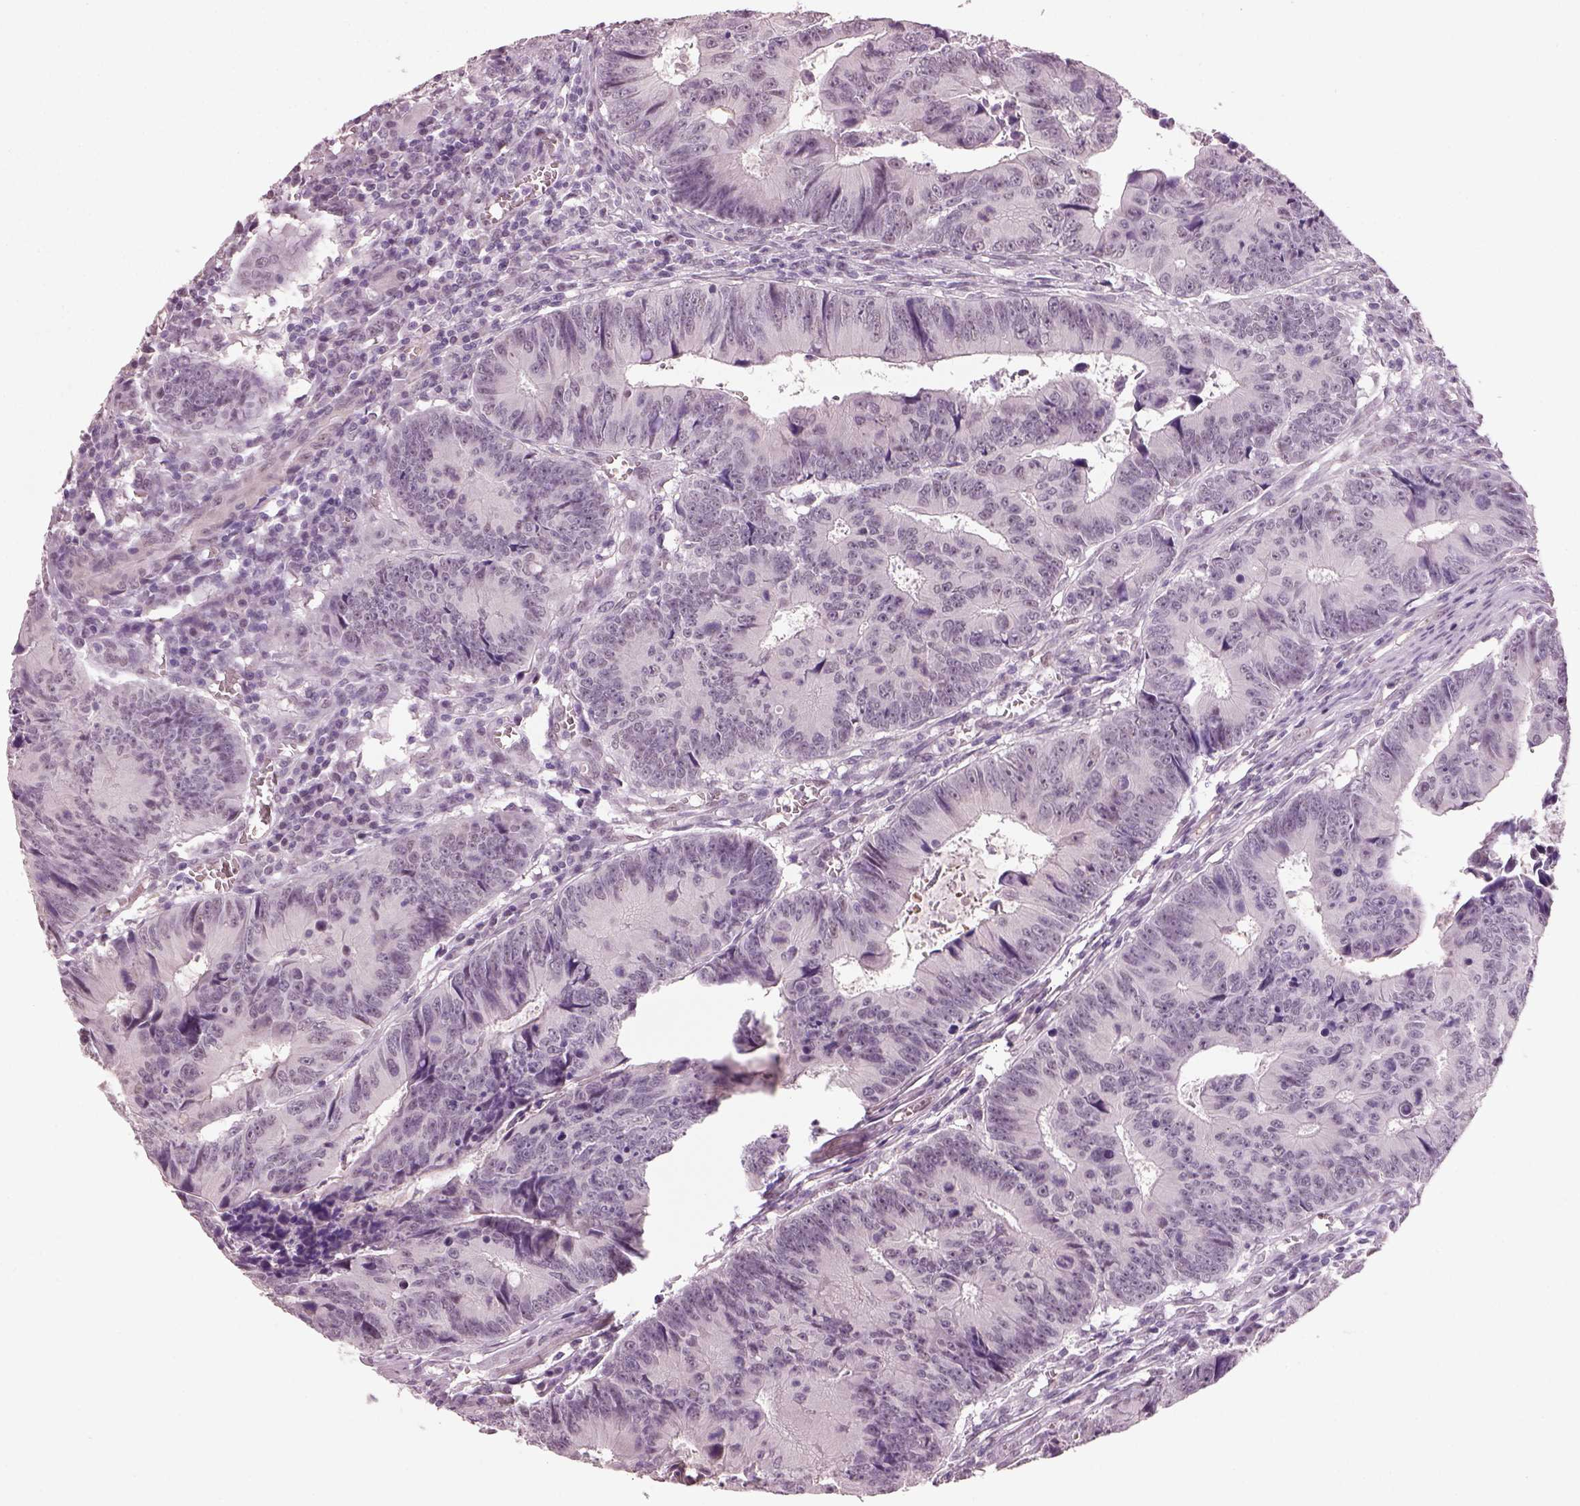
{"staining": {"intensity": "negative", "quantity": "none", "location": "none"}, "tissue": "colorectal cancer", "cell_type": "Tumor cells", "image_type": "cancer", "snomed": [{"axis": "morphology", "description": "Adenocarcinoma, NOS"}, {"axis": "topography", "description": "Colon"}], "caption": "A high-resolution micrograph shows immunohistochemistry staining of colorectal cancer, which demonstrates no significant positivity in tumor cells. Nuclei are stained in blue.", "gene": "NAT8", "patient": {"sex": "female", "age": 87}}